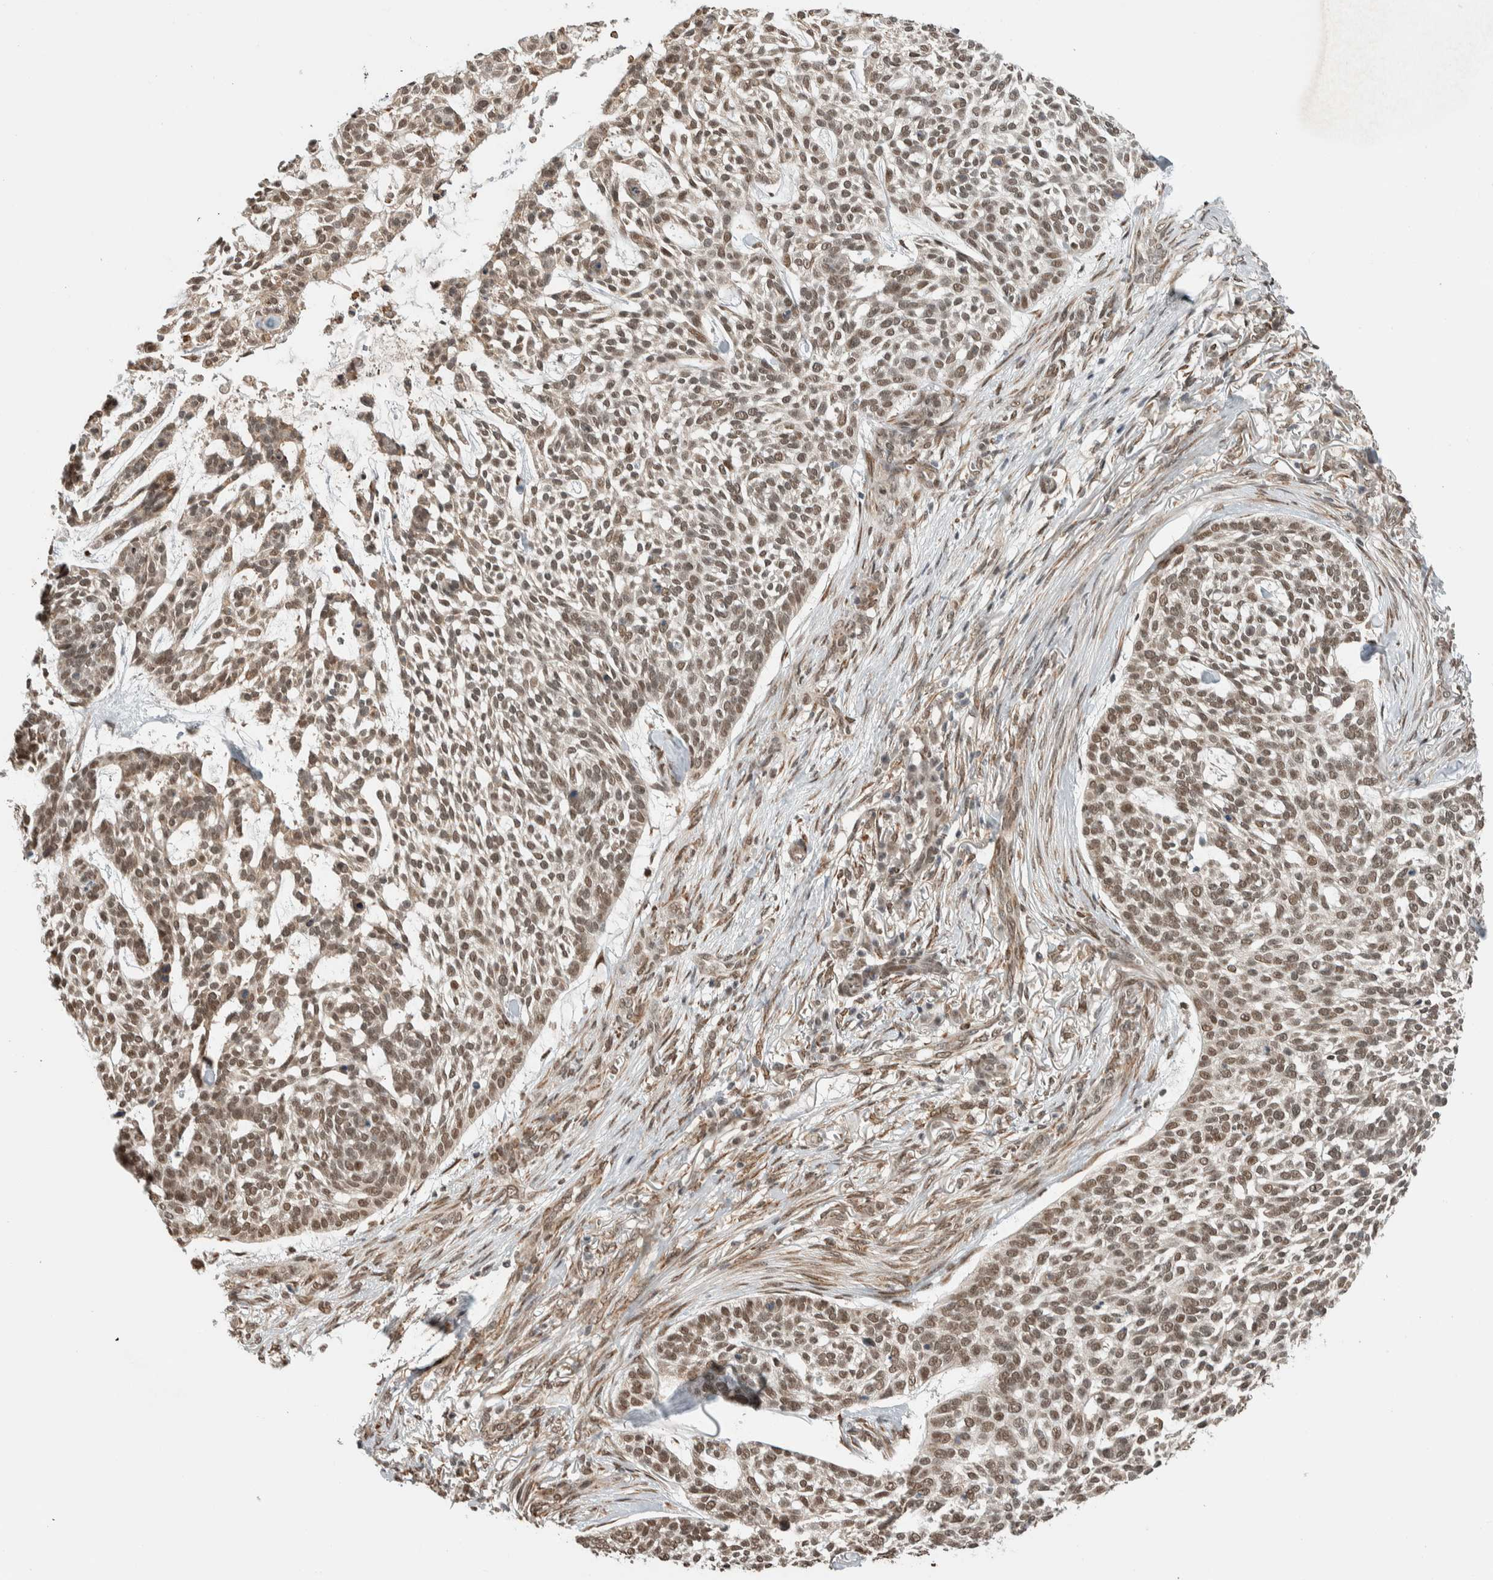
{"staining": {"intensity": "weak", "quantity": ">75%", "location": "cytoplasmic/membranous,nuclear"}, "tissue": "skin cancer", "cell_type": "Tumor cells", "image_type": "cancer", "snomed": [{"axis": "morphology", "description": "Basal cell carcinoma"}, {"axis": "topography", "description": "Skin"}], "caption": "Skin basal cell carcinoma was stained to show a protein in brown. There is low levels of weak cytoplasmic/membranous and nuclear staining in about >75% of tumor cells. The staining was performed using DAB to visualize the protein expression in brown, while the nuclei were stained in blue with hematoxylin (Magnification: 20x).", "gene": "TNRC18", "patient": {"sex": "female", "age": 64}}